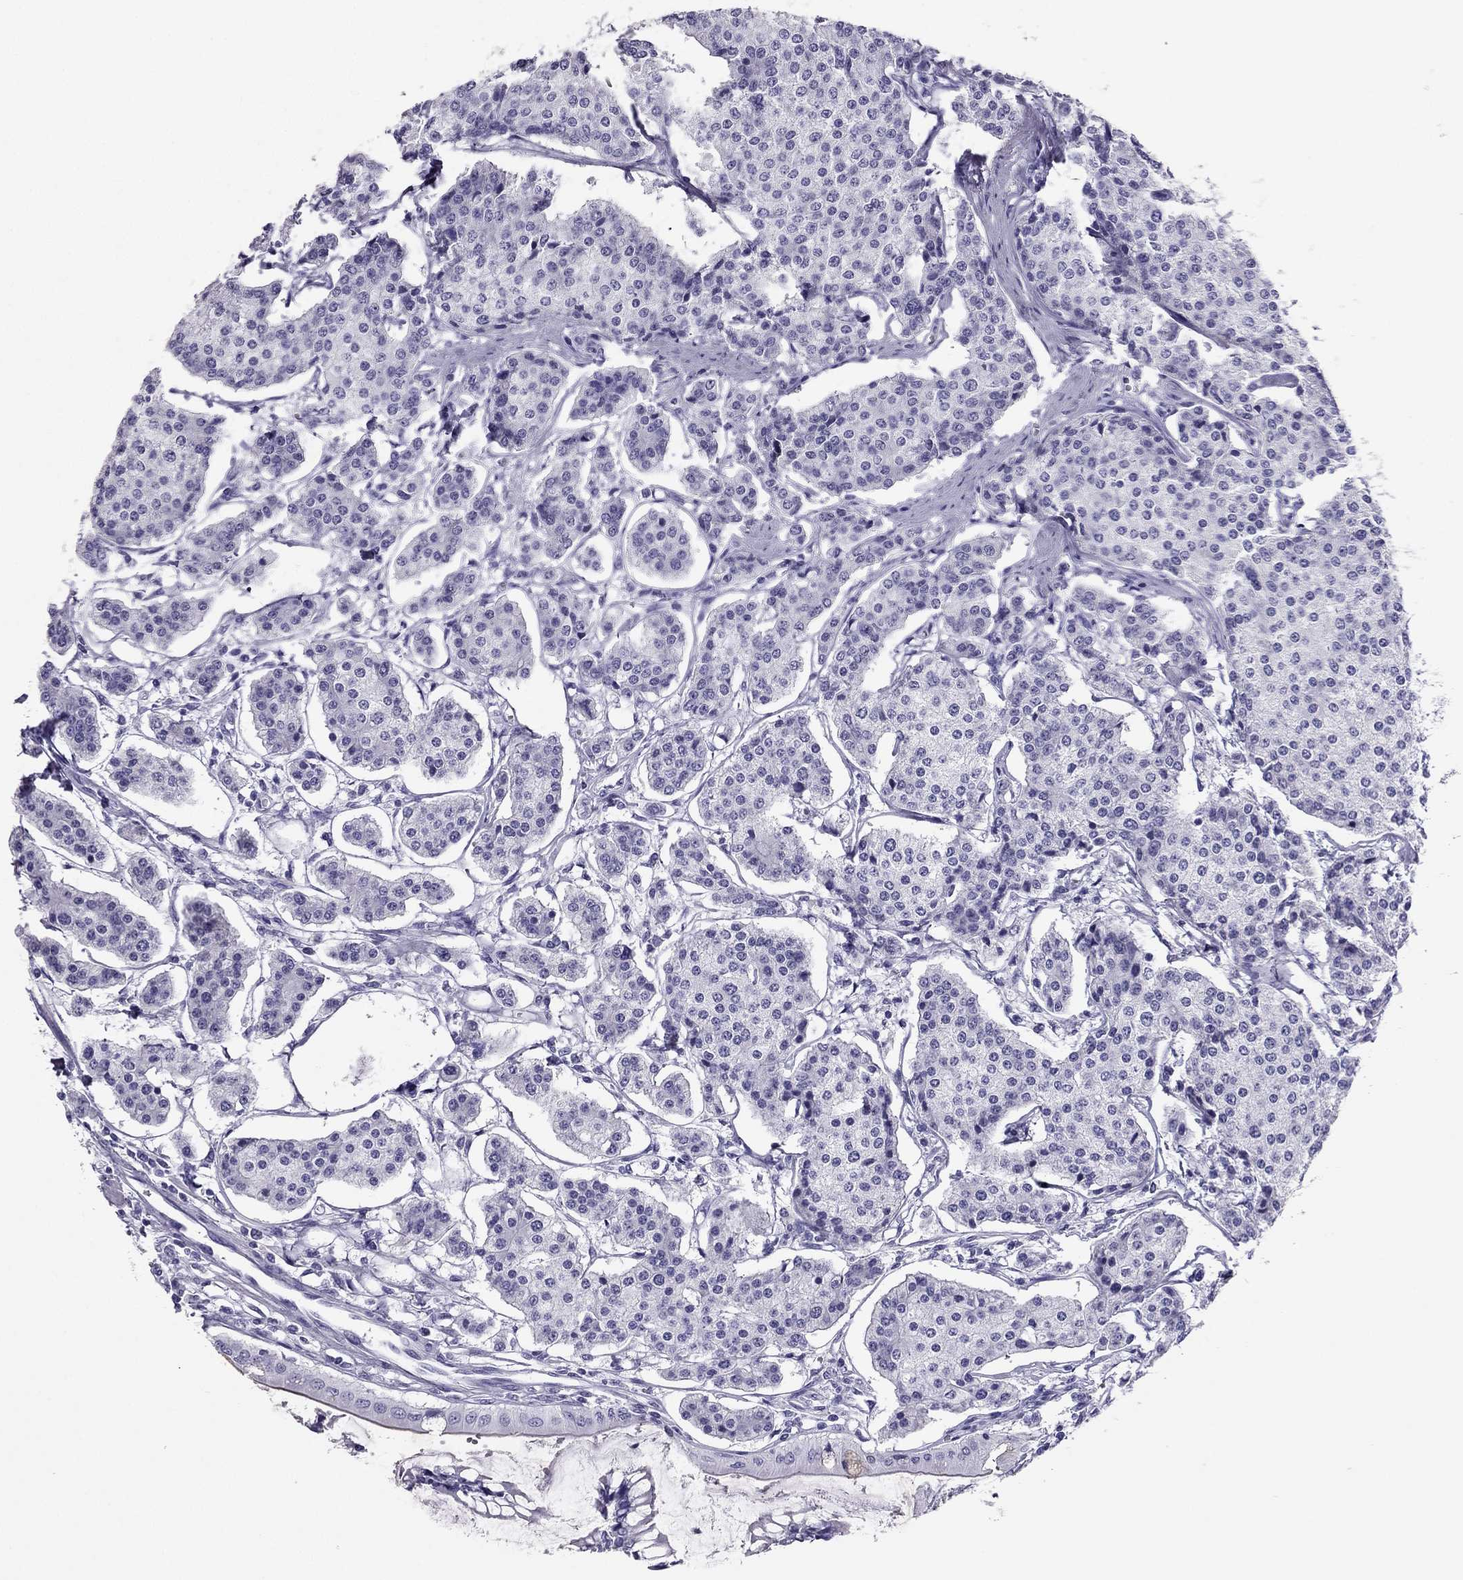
{"staining": {"intensity": "negative", "quantity": "none", "location": "none"}, "tissue": "carcinoid", "cell_type": "Tumor cells", "image_type": "cancer", "snomed": [{"axis": "morphology", "description": "Carcinoid, malignant, NOS"}, {"axis": "topography", "description": "Small intestine"}], "caption": "Immunohistochemistry (IHC) image of neoplastic tissue: carcinoid stained with DAB (3,3'-diaminobenzidine) reveals no significant protein positivity in tumor cells.", "gene": "PDE6A", "patient": {"sex": "female", "age": 65}}